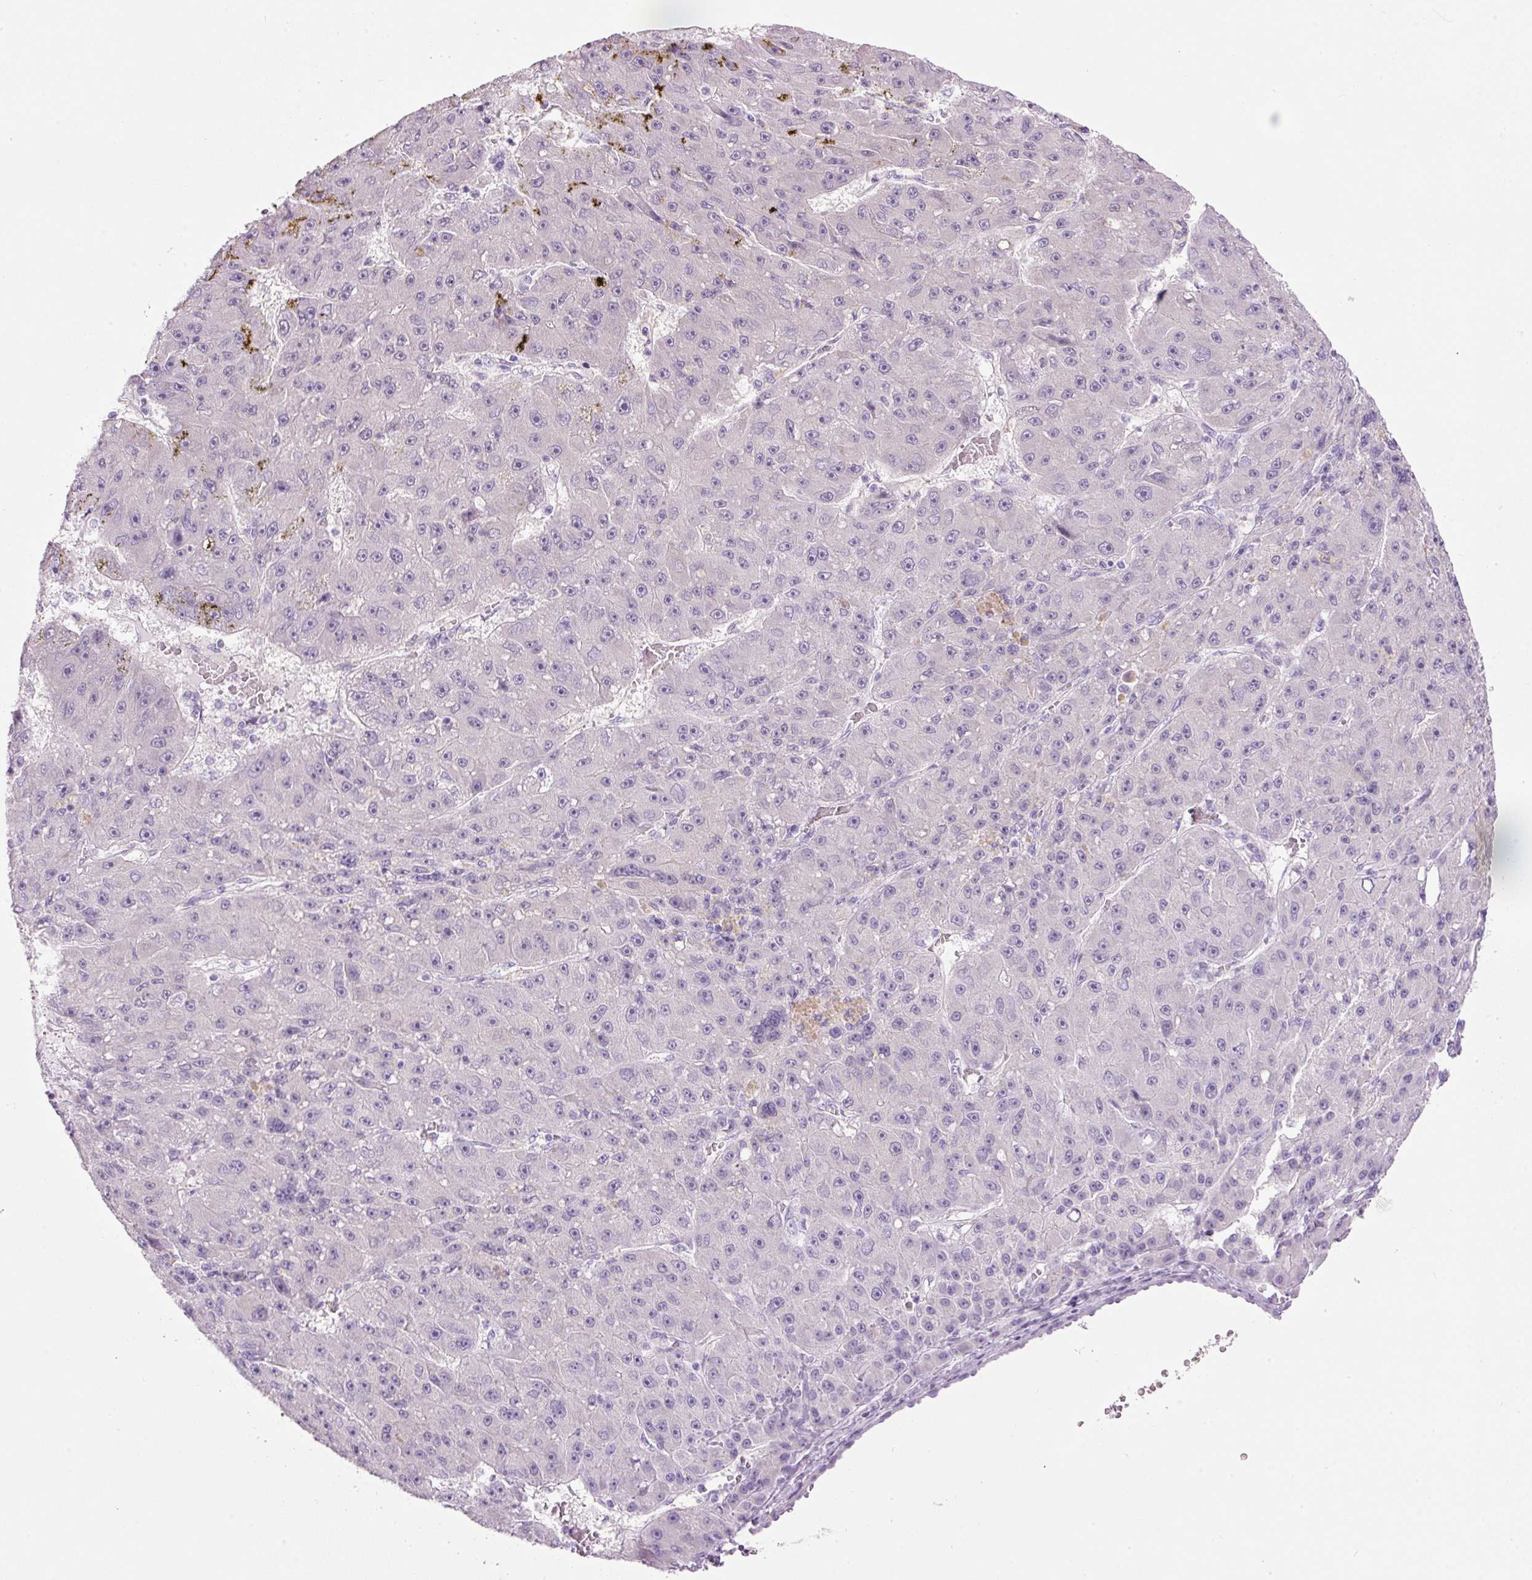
{"staining": {"intensity": "negative", "quantity": "none", "location": "none"}, "tissue": "liver cancer", "cell_type": "Tumor cells", "image_type": "cancer", "snomed": [{"axis": "morphology", "description": "Carcinoma, Hepatocellular, NOS"}, {"axis": "topography", "description": "Liver"}], "caption": "The immunohistochemistry photomicrograph has no significant positivity in tumor cells of liver hepatocellular carcinoma tissue. The staining is performed using DAB brown chromogen with nuclei counter-stained in using hematoxylin.", "gene": "SRC", "patient": {"sex": "male", "age": 67}}